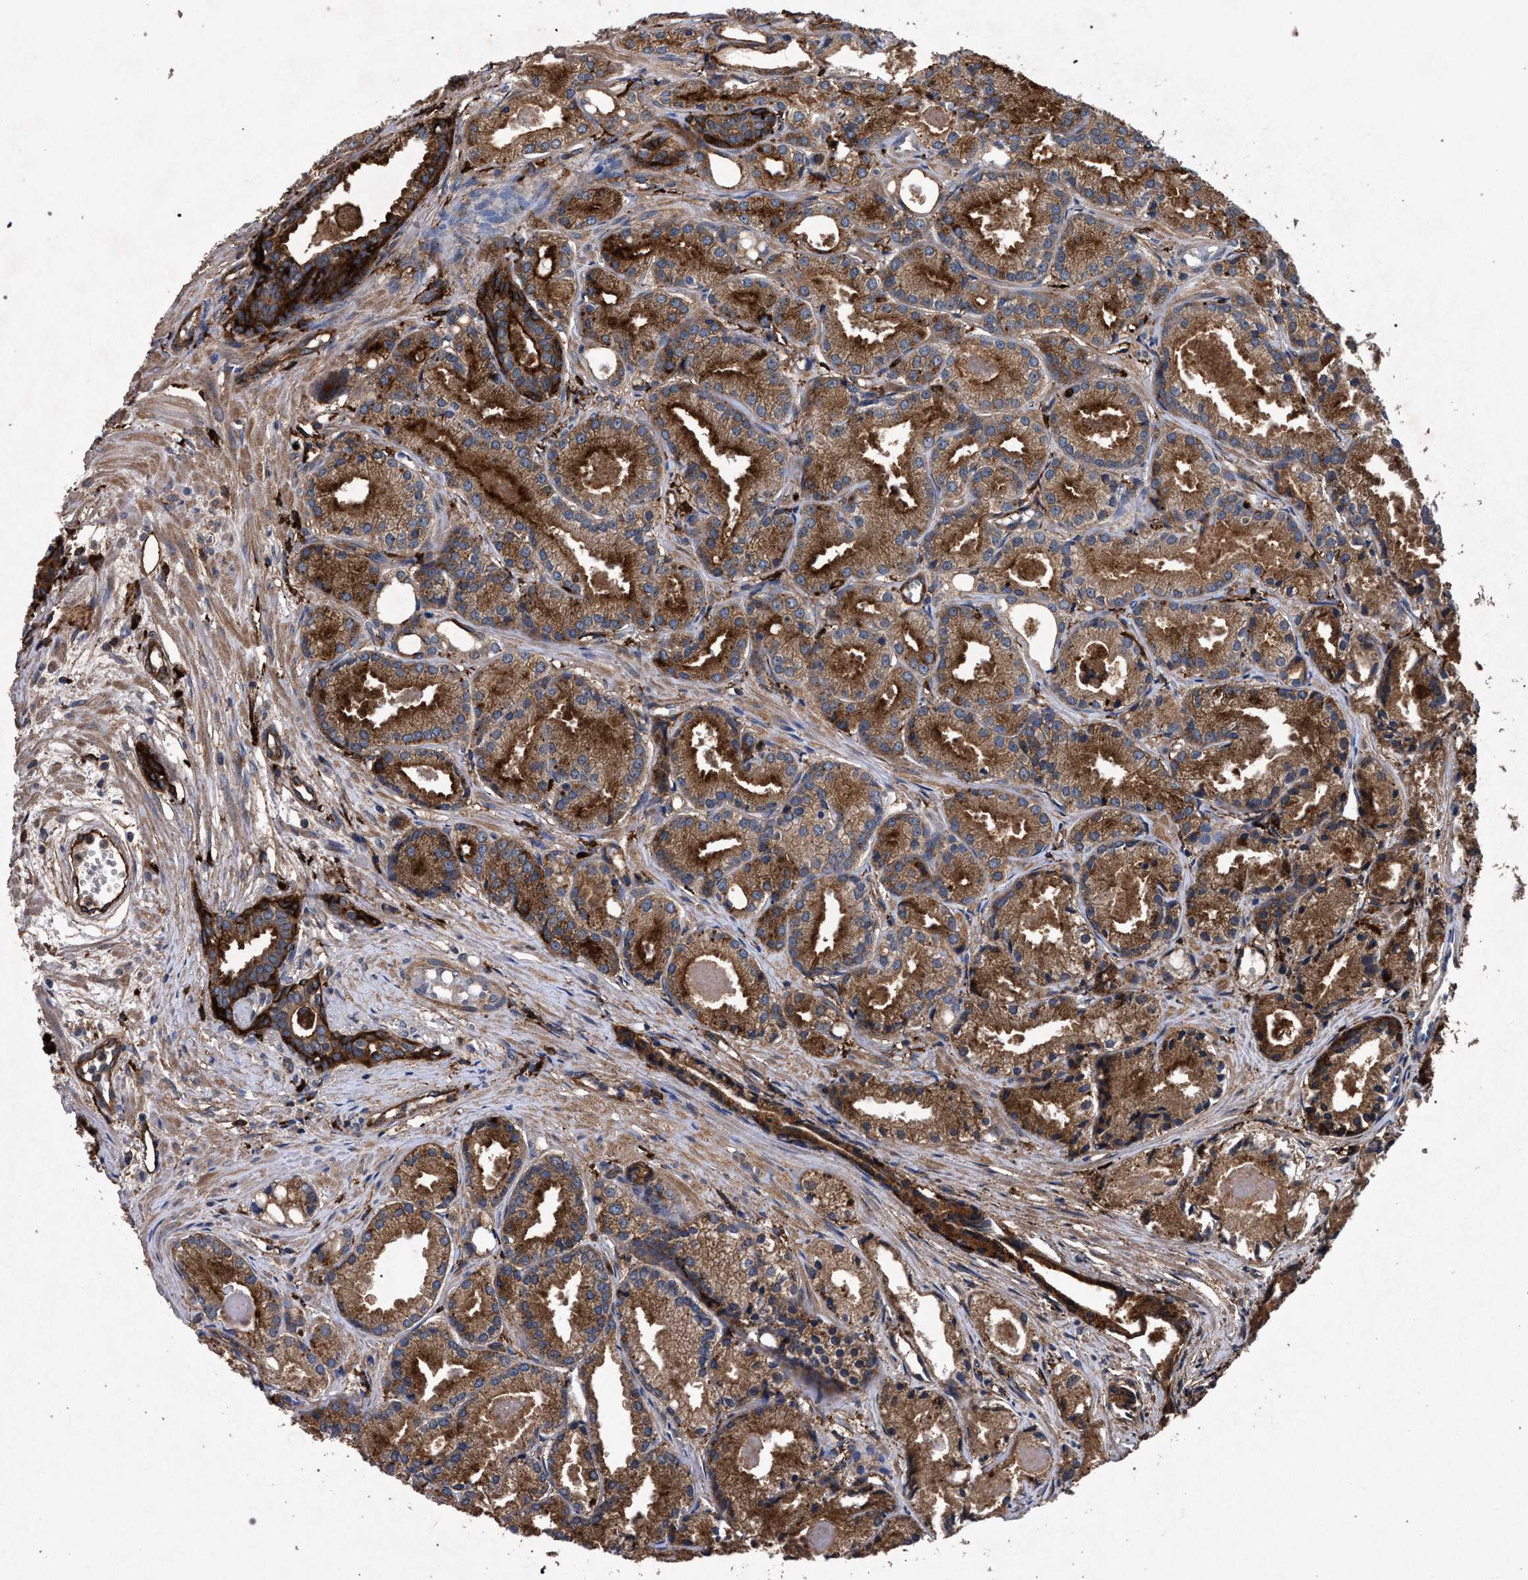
{"staining": {"intensity": "strong", "quantity": ">75%", "location": "cytoplasmic/membranous"}, "tissue": "prostate cancer", "cell_type": "Tumor cells", "image_type": "cancer", "snomed": [{"axis": "morphology", "description": "Adenocarcinoma, Low grade"}, {"axis": "topography", "description": "Prostate"}], "caption": "A high-resolution image shows immunohistochemistry staining of adenocarcinoma (low-grade) (prostate), which exhibits strong cytoplasmic/membranous staining in approximately >75% of tumor cells.", "gene": "MARCKS", "patient": {"sex": "male", "age": 72}}